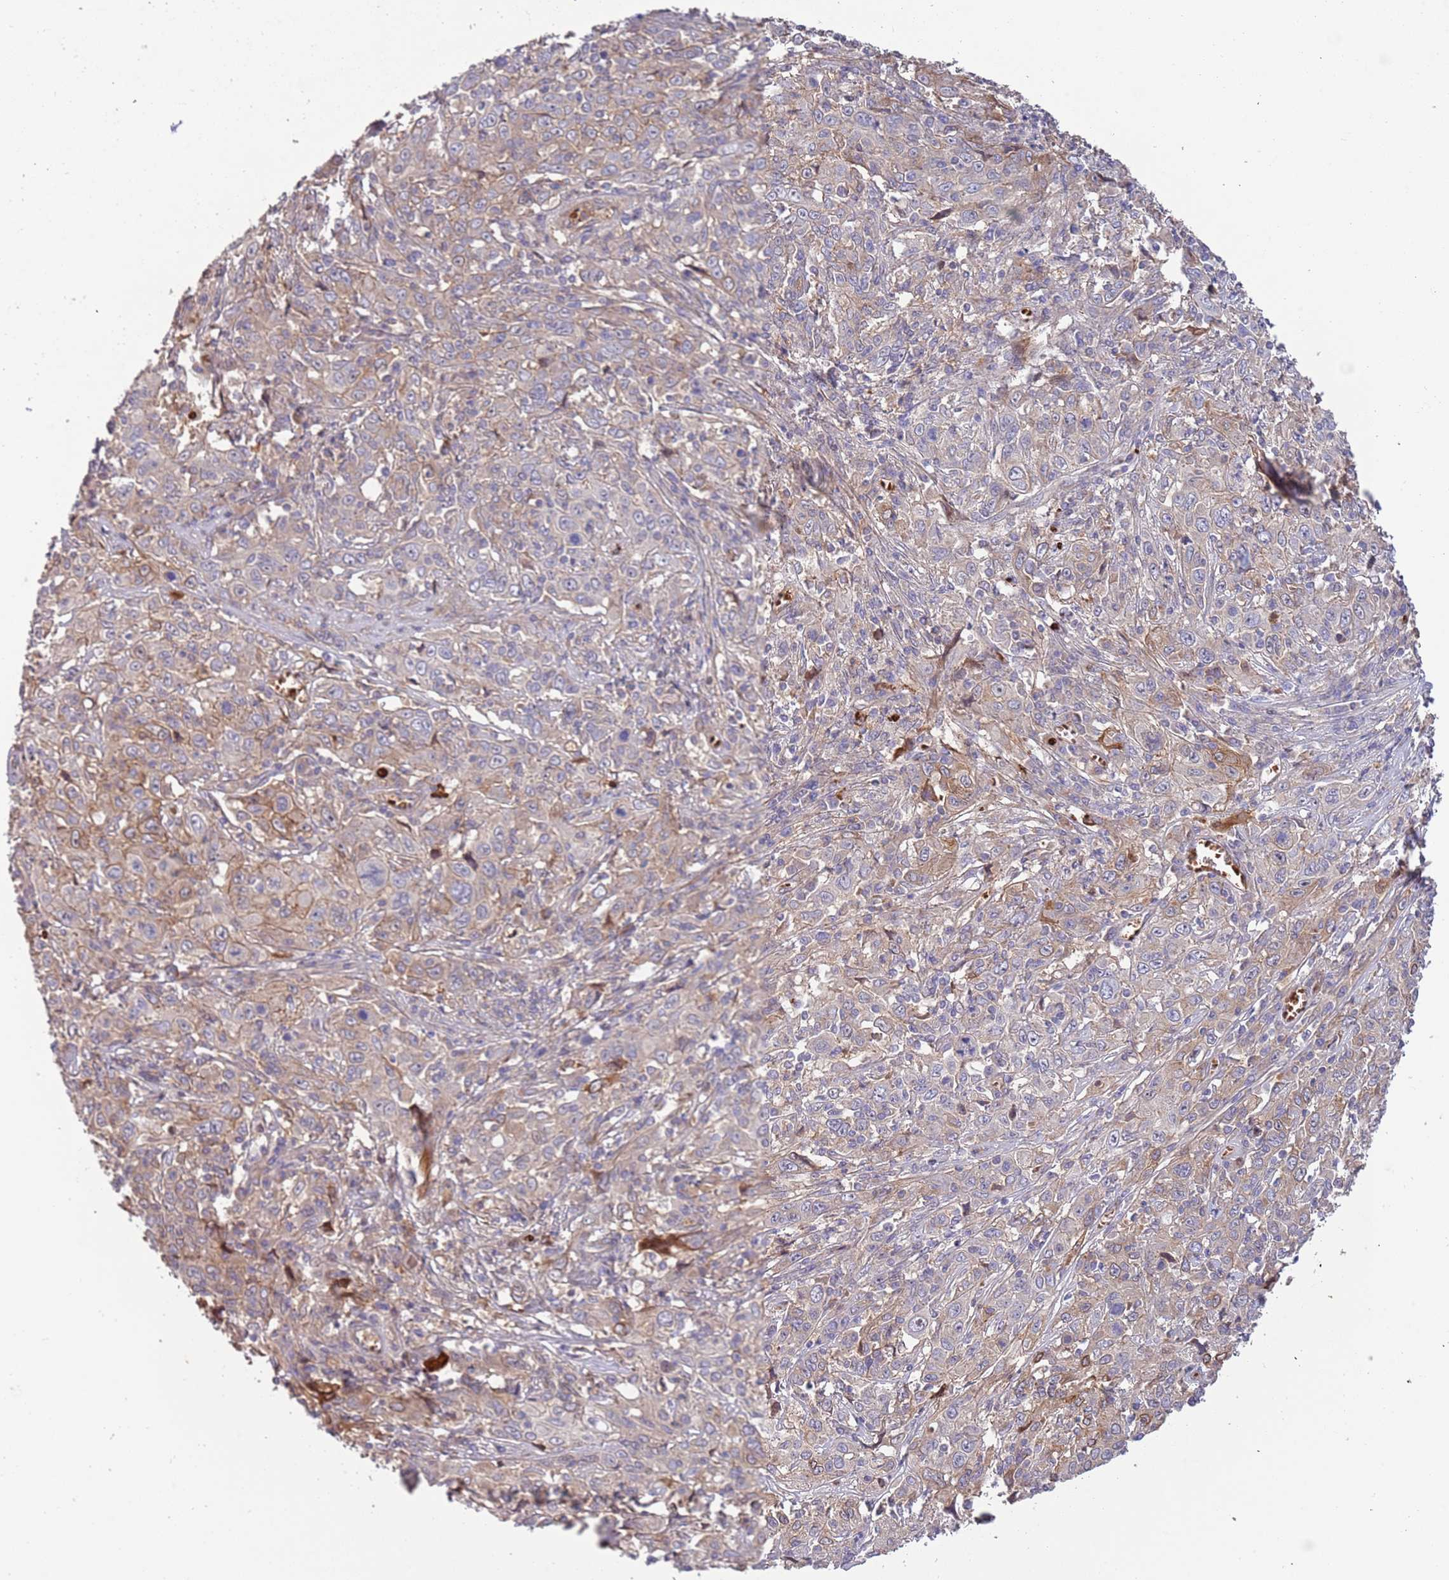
{"staining": {"intensity": "weak", "quantity": "<25%", "location": "cytoplasmic/membranous"}, "tissue": "cervical cancer", "cell_type": "Tumor cells", "image_type": "cancer", "snomed": [{"axis": "morphology", "description": "Squamous cell carcinoma, NOS"}, {"axis": "topography", "description": "Cervix"}], "caption": "The image reveals no staining of tumor cells in squamous cell carcinoma (cervical). Nuclei are stained in blue.", "gene": "ITGB6", "patient": {"sex": "female", "age": 46}}